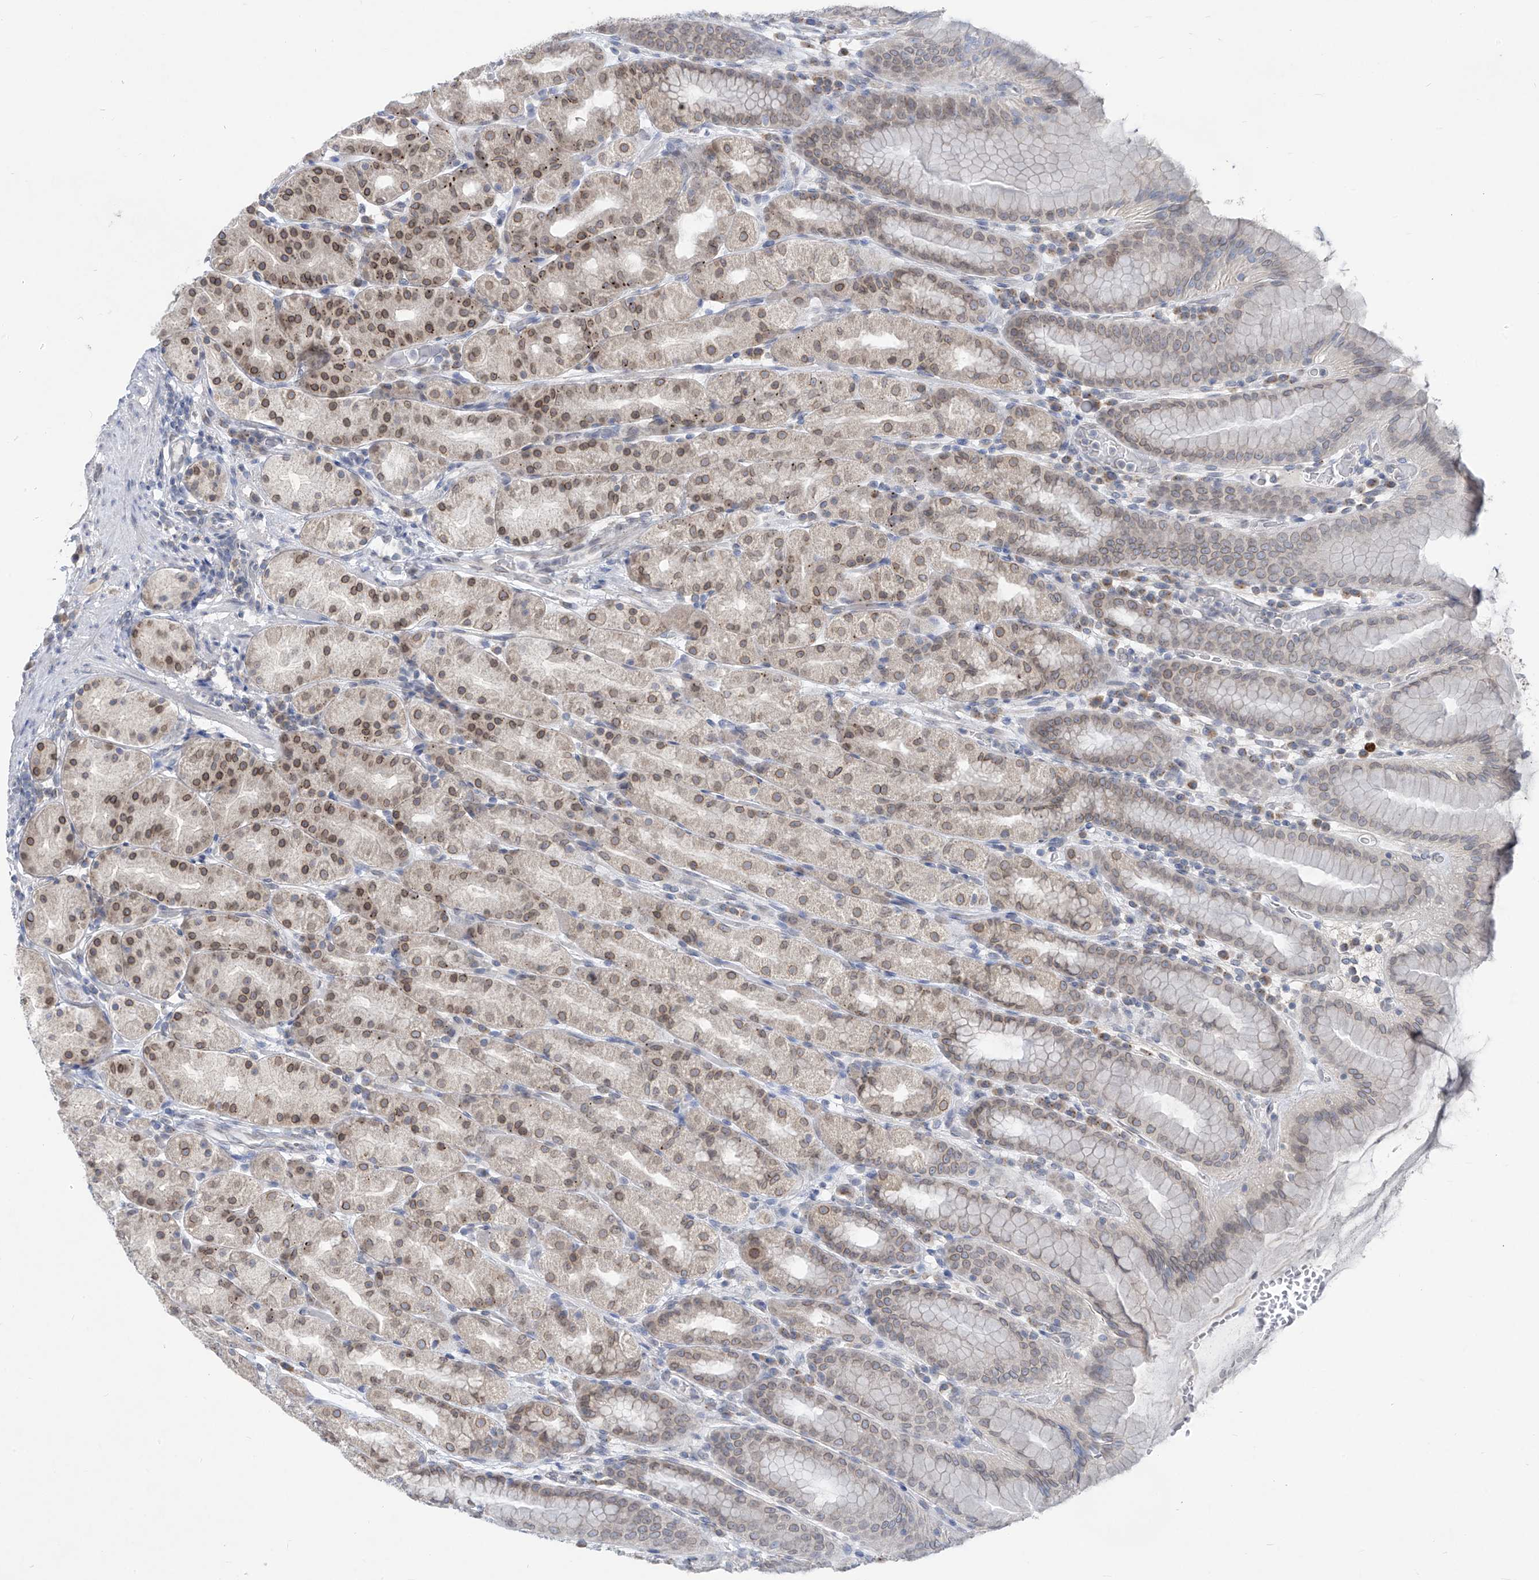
{"staining": {"intensity": "moderate", "quantity": "25%-75%", "location": "cytoplasmic/membranous,nuclear"}, "tissue": "stomach", "cell_type": "Glandular cells", "image_type": "normal", "snomed": [{"axis": "morphology", "description": "Normal tissue, NOS"}, {"axis": "topography", "description": "Stomach, upper"}], "caption": "Moderate cytoplasmic/membranous,nuclear expression for a protein is seen in about 25%-75% of glandular cells of benign stomach using IHC.", "gene": "KRTAP25", "patient": {"sex": "male", "age": 68}}